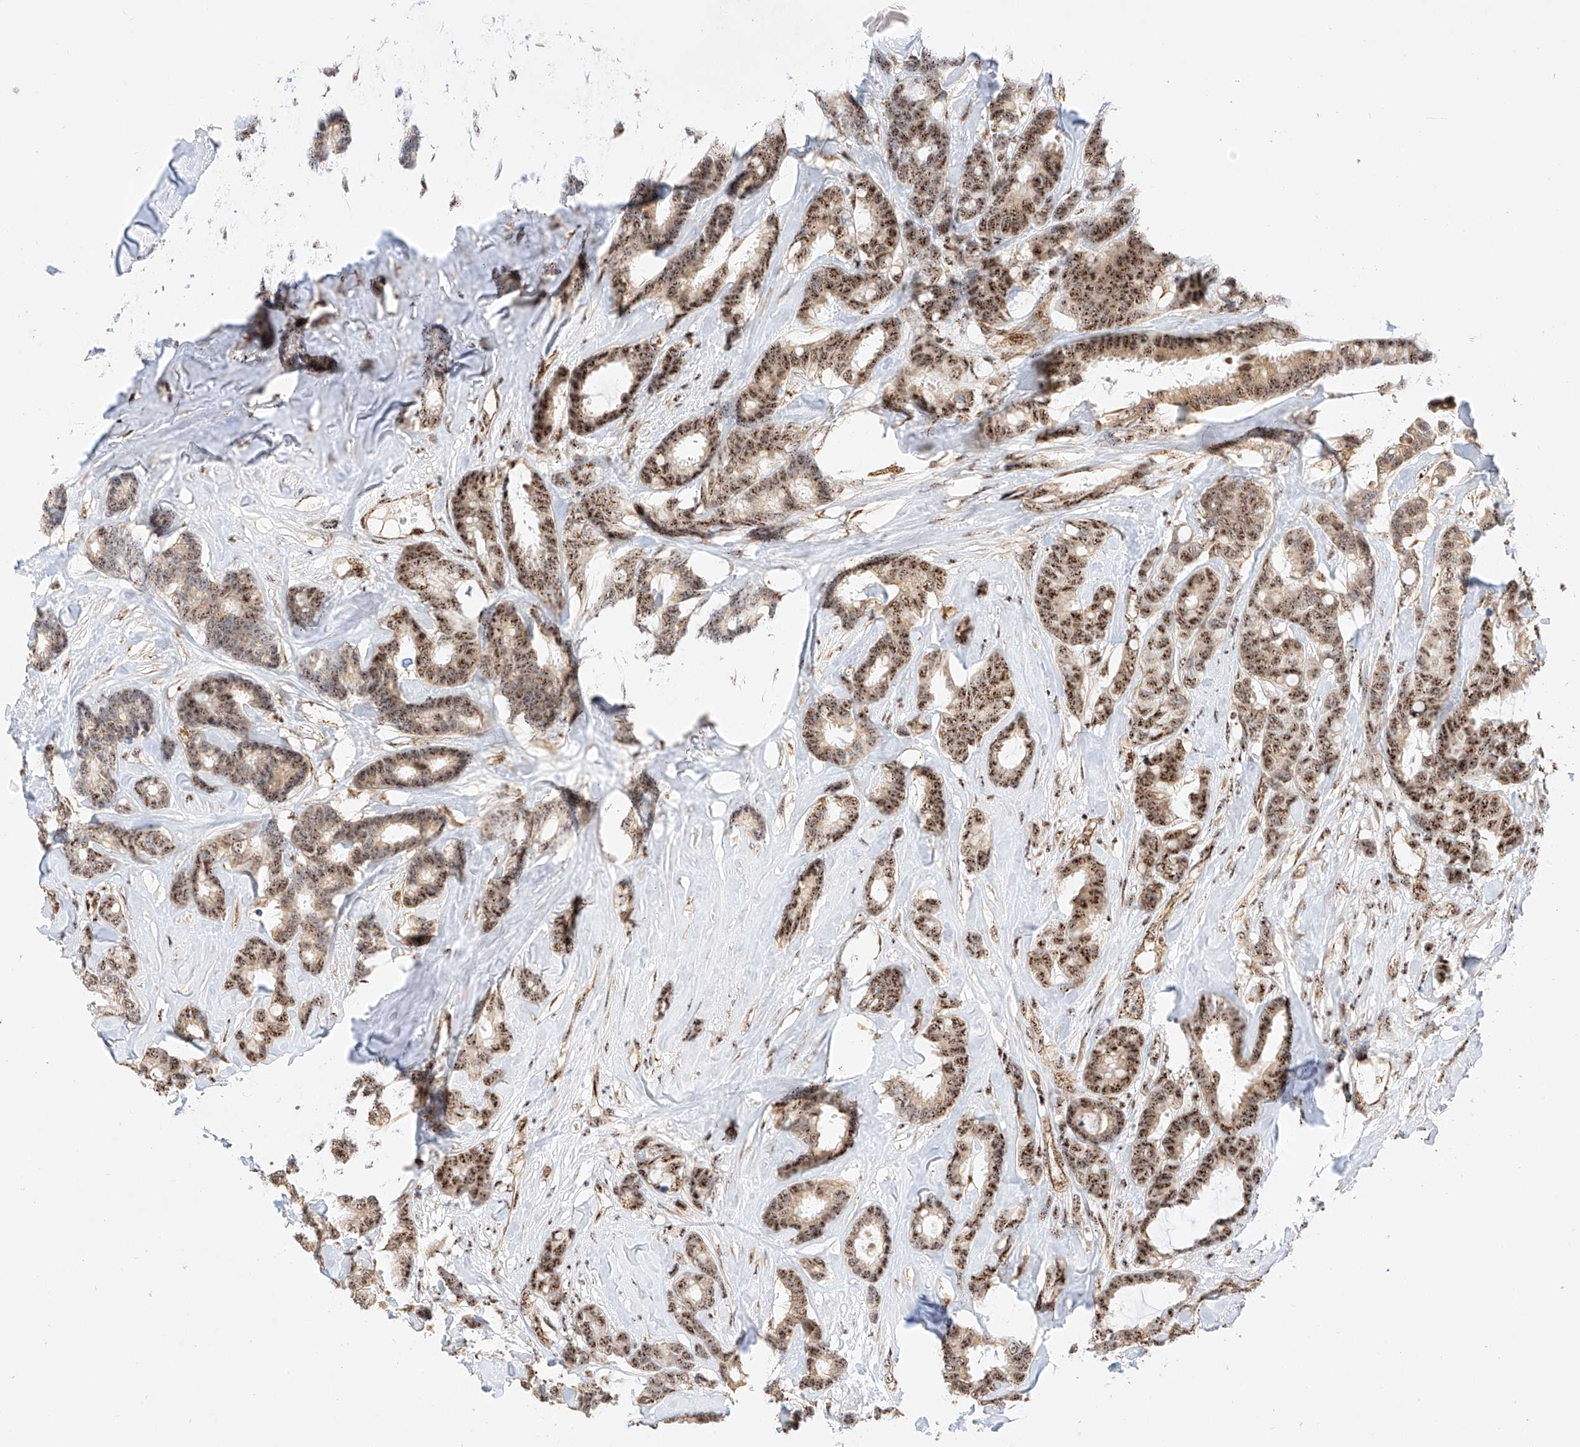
{"staining": {"intensity": "moderate", "quantity": ">75%", "location": "nuclear"}, "tissue": "breast cancer", "cell_type": "Tumor cells", "image_type": "cancer", "snomed": [{"axis": "morphology", "description": "Duct carcinoma"}, {"axis": "topography", "description": "Breast"}], "caption": "Human intraductal carcinoma (breast) stained for a protein (brown) shows moderate nuclear positive staining in approximately >75% of tumor cells.", "gene": "ATXN7L2", "patient": {"sex": "female", "age": 87}}